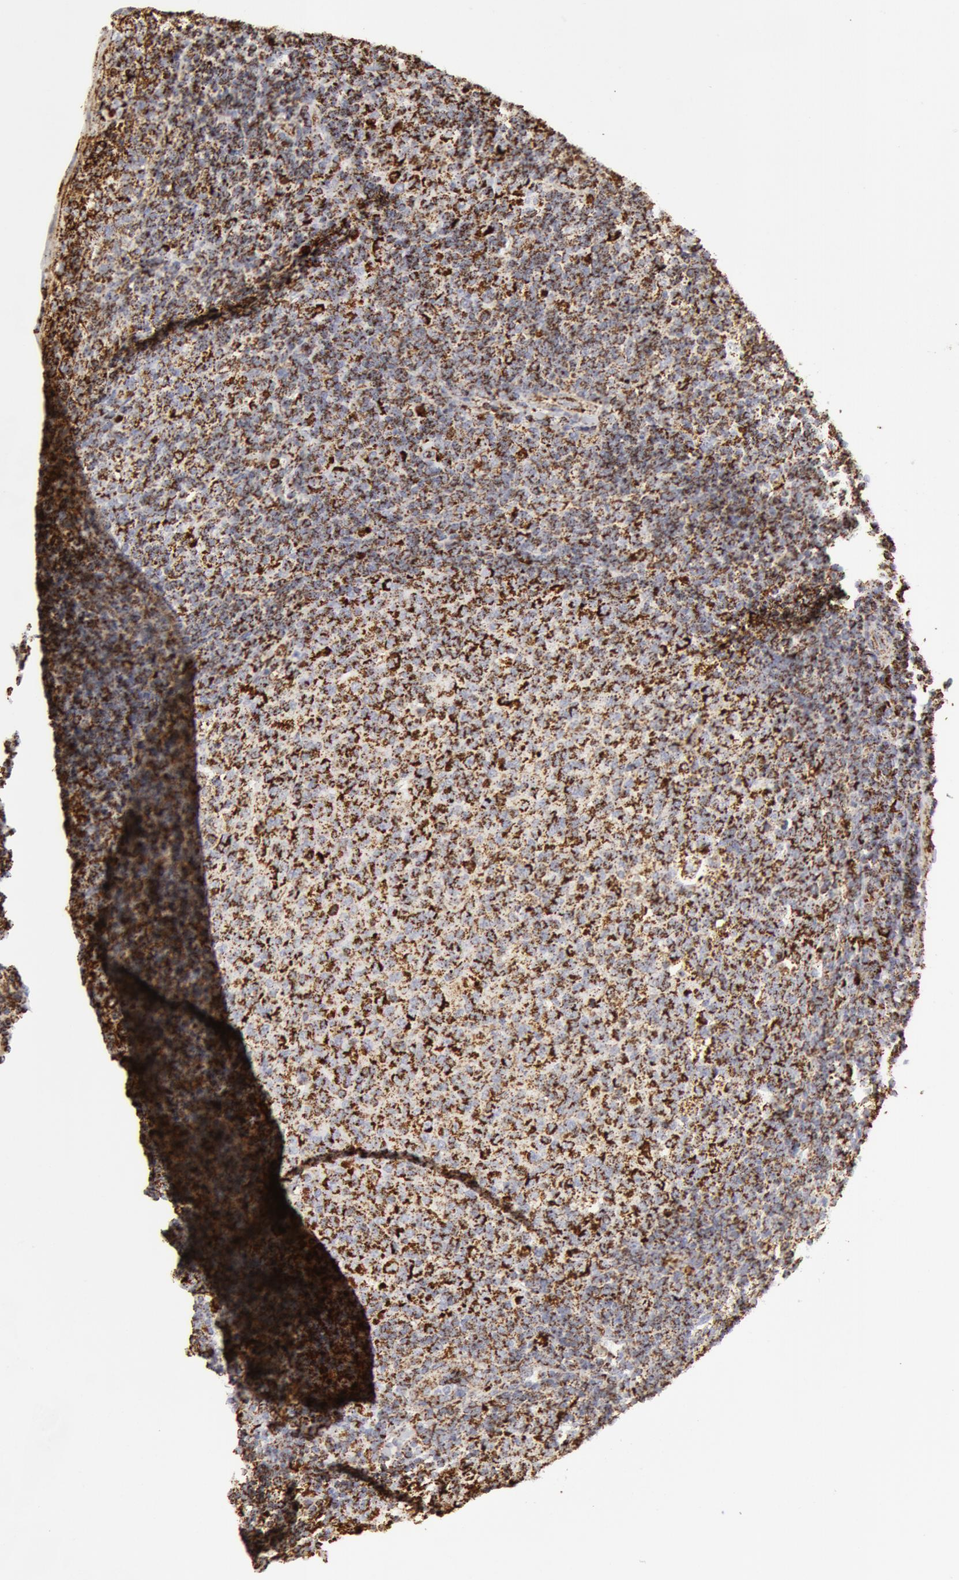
{"staining": {"intensity": "moderate", "quantity": ">75%", "location": "cytoplasmic/membranous"}, "tissue": "tonsil", "cell_type": "Germinal center cells", "image_type": "normal", "snomed": [{"axis": "morphology", "description": "Normal tissue, NOS"}, {"axis": "topography", "description": "Tonsil"}], "caption": "Benign tonsil demonstrates moderate cytoplasmic/membranous positivity in approximately >75% of germinal center cells, visualized by immunohistochemistry. (brown staining indicates protein expression, while blue staining denotes nuclei).", "gene": "ATP5F1B", "patient": {"sex": "female", "age": 3}}